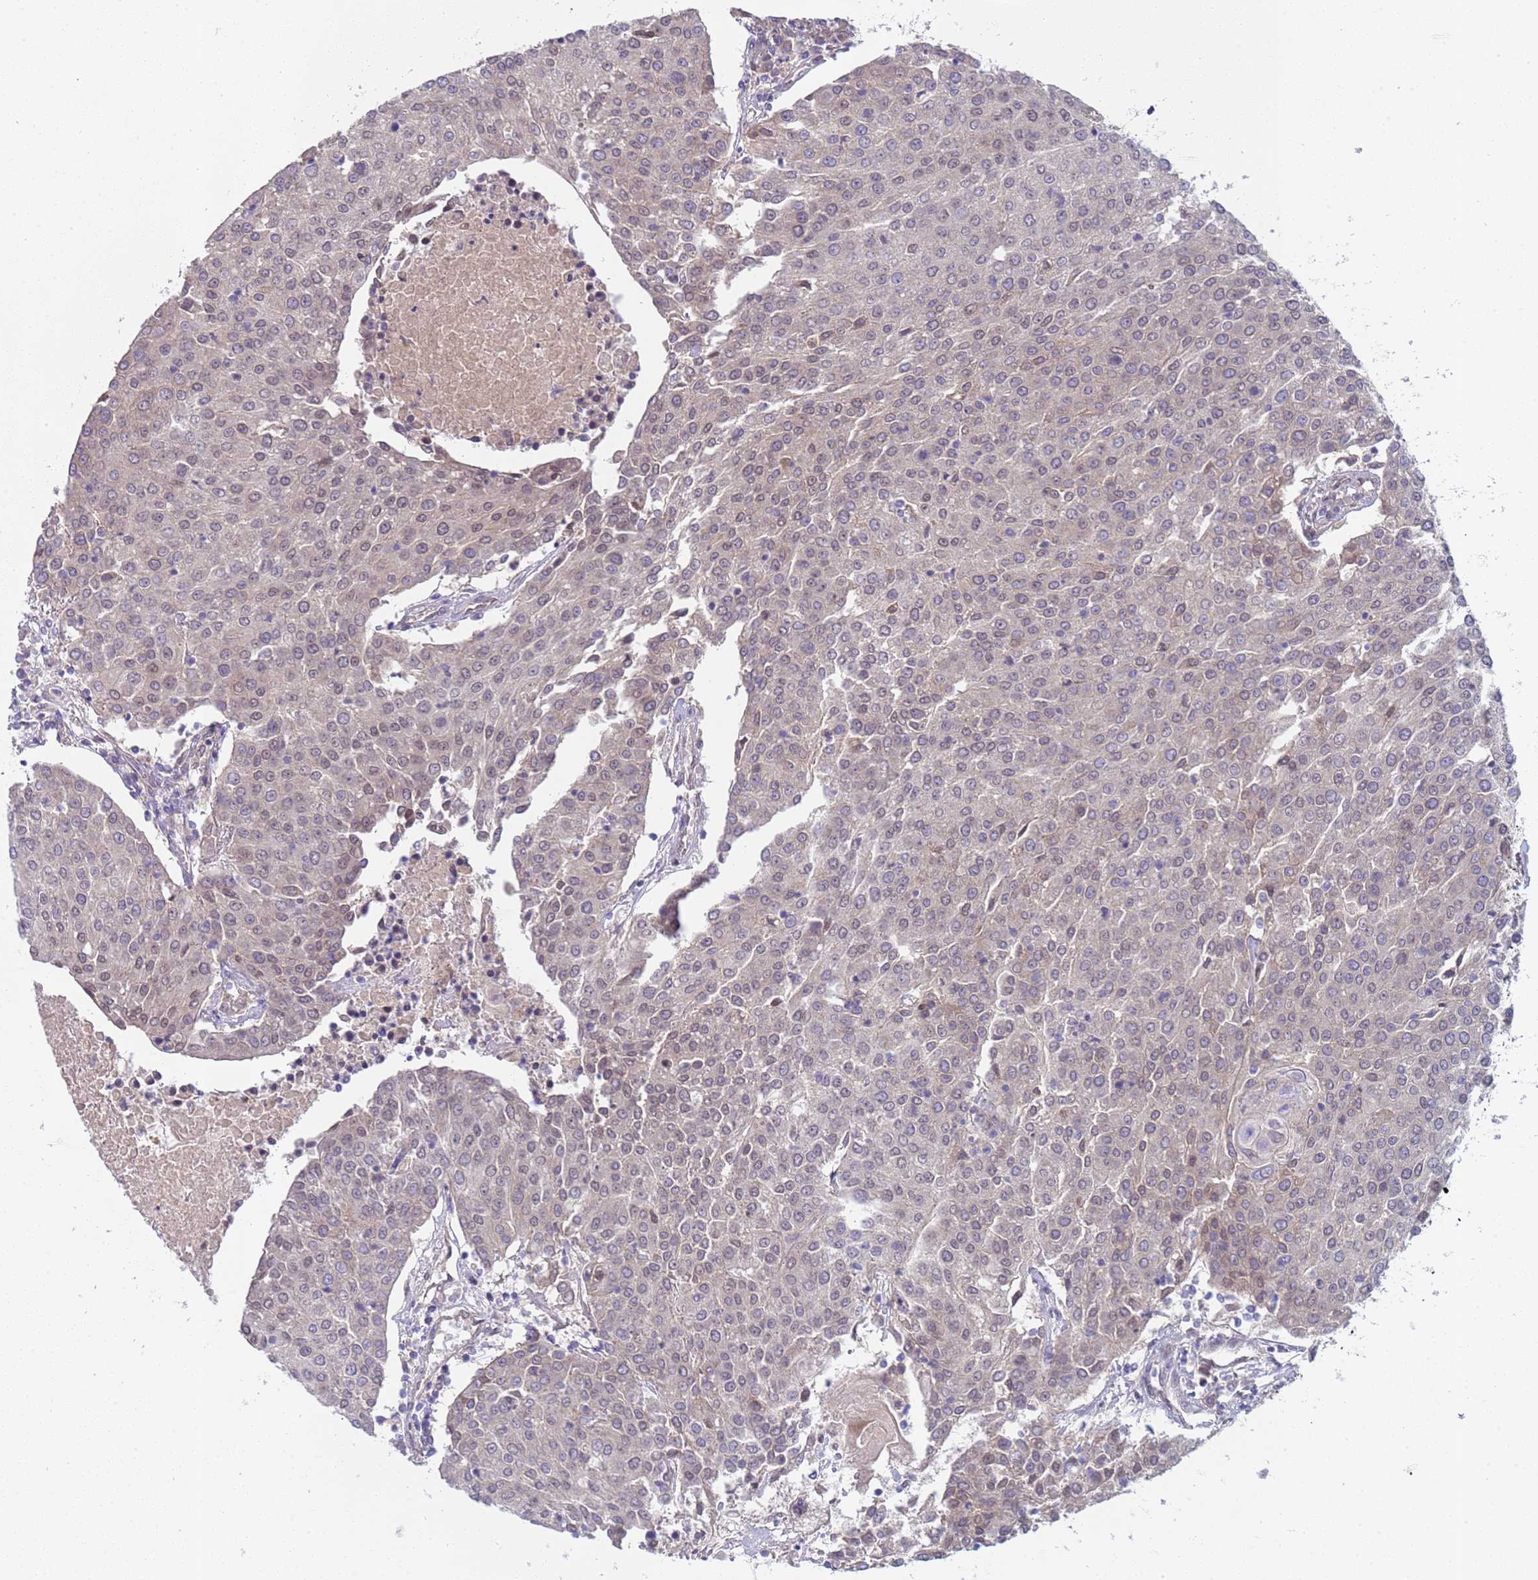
{"staining": {"intensity": "negative", "quantity": "none", "location": "none"}, "tissue": "urothelial cancer", "cell_type": "Tumor cells", "image_type": "cancer", "snomed": [{"axis": "morphology", "description": "Urothelial carcinoma, High grade"}, {"axis": "topography", "description": "Urinary bladder"}], "caption": "IHC of high-grade urothelial carcinoma displays no positivity in tumor cells.", "gene": "TRMT10A", "patient": {"sex": "female", "age": 85}}